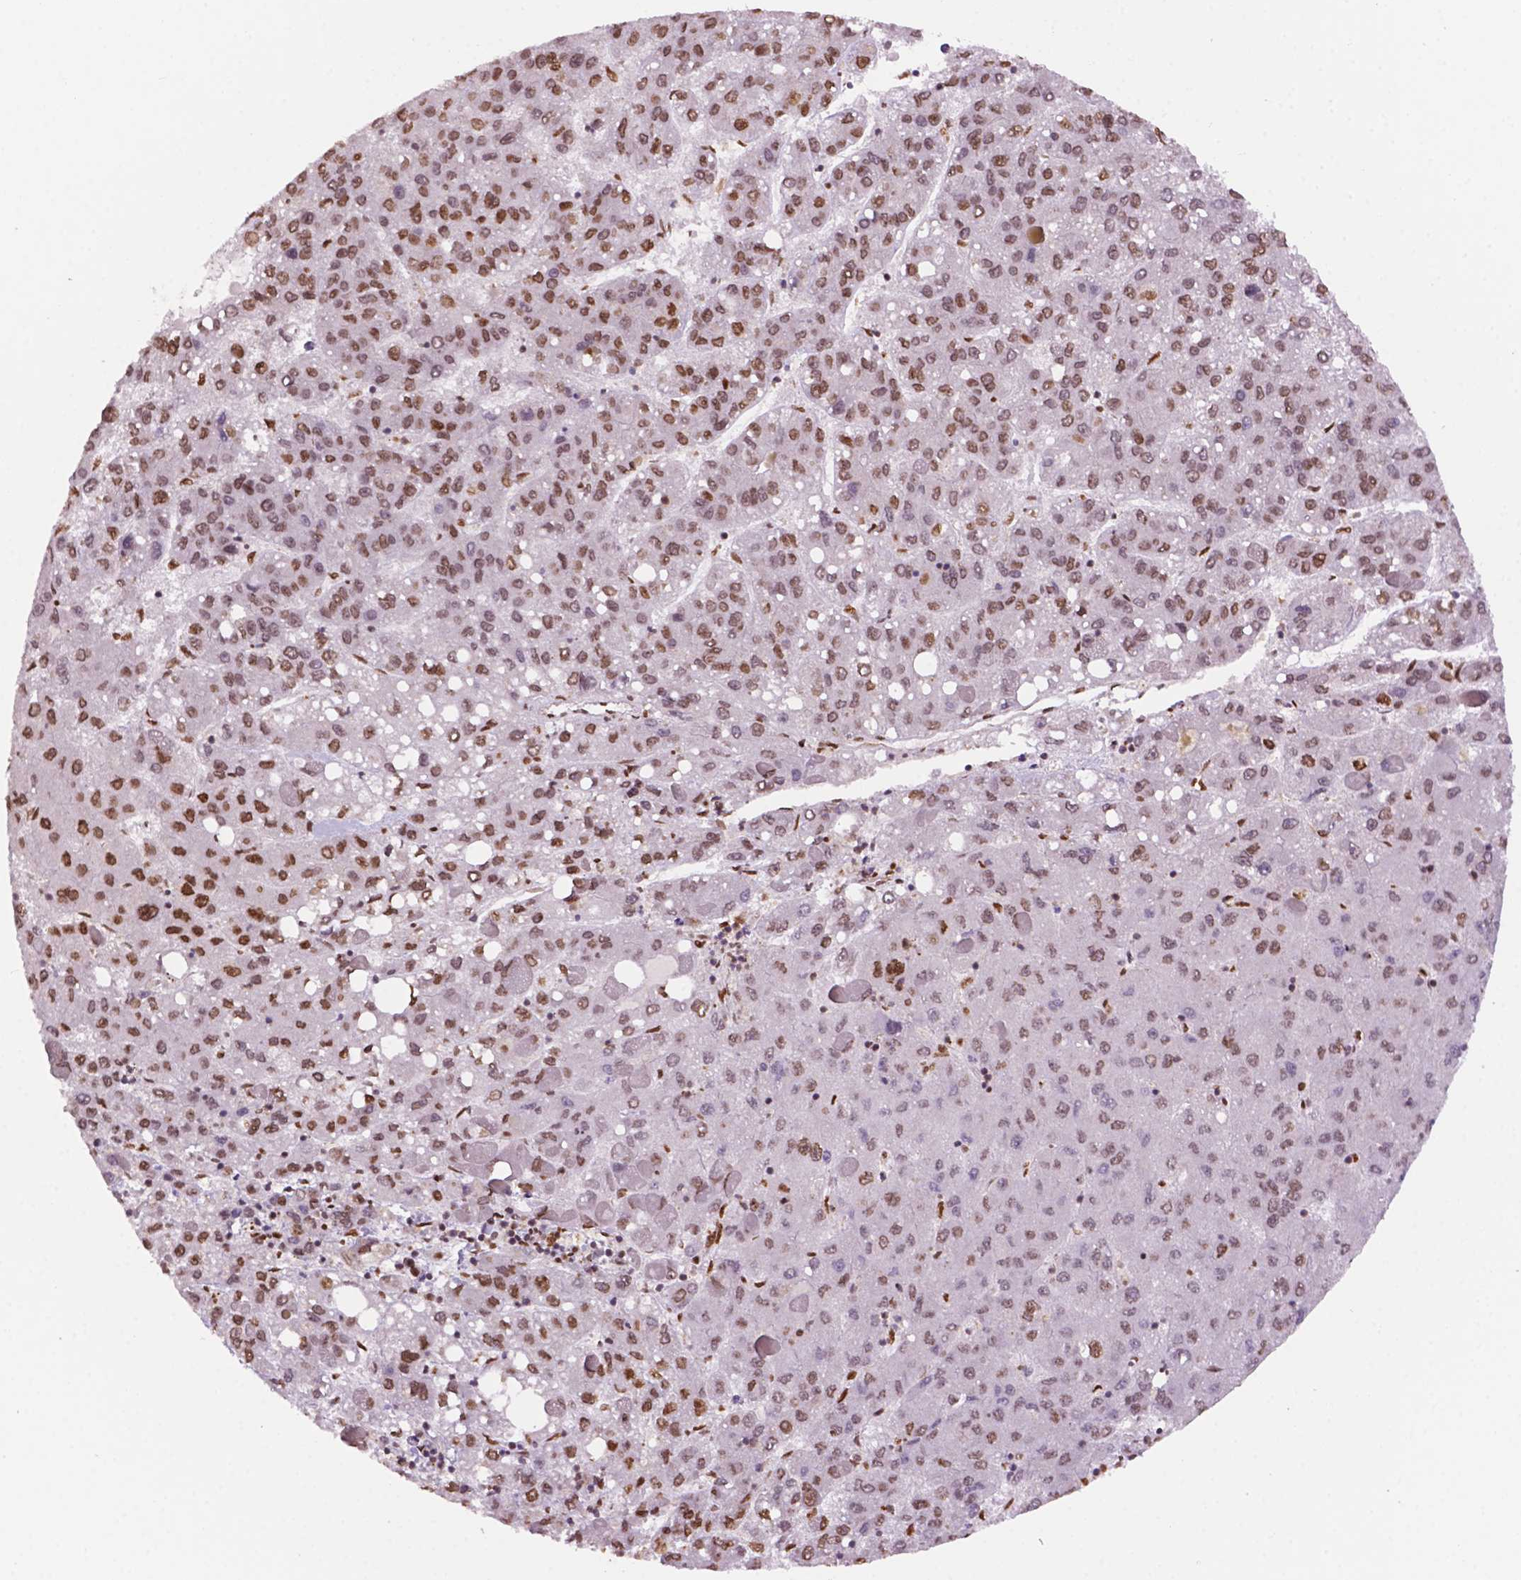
{"staining": {"intensity": "weak", "quantity": "25%-75%", "location": "nuclear"}, "tissue": "liver cancer", "cell_type": "Tumor cells", "image_type": "cancer", "snomed": [{"axis": "morphology", "description": "Carcinoma, Hepatocellular, NOS"}, {"axis": "topography", "description": "Liver"}], "caption": "Protein staining displays weak nuclear staining in approximately 25%-75% of tumor cells in hepatocellular carcinoma (liver).", "gene": "MLH1", "patient": {"sex": "female", "age": 82}}